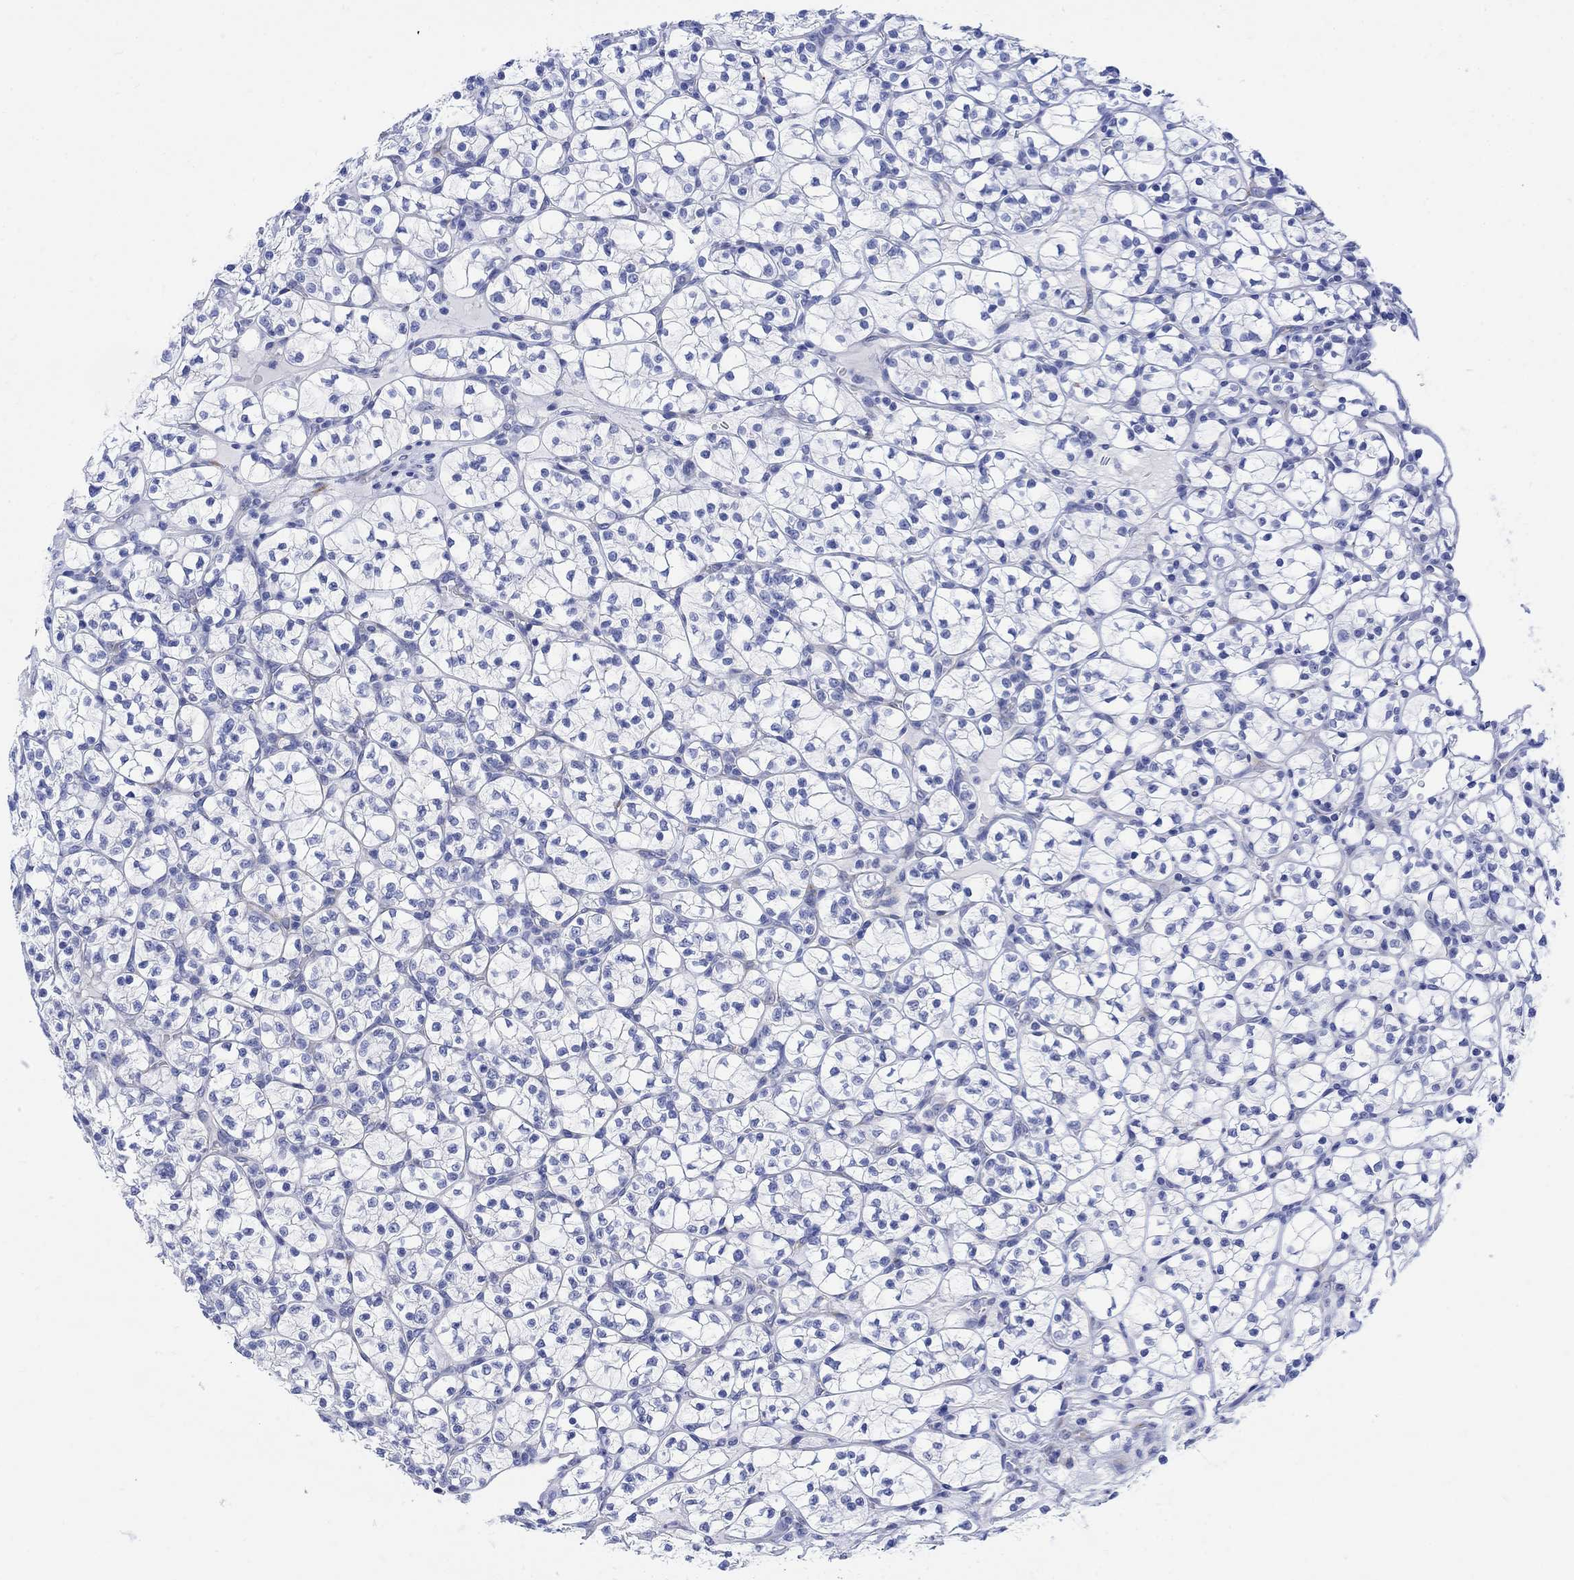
{"staining": {"intensity": "negative", "quantity": "none", "location": "none"}, "tissue": "renal cancer", "cell_type": "Tumor cells", "image_type": "cancer", "snomed": [{"axis": "morphology", "description": "Adenocarcinoma, NOS"}, {"axis": "topography", "description": "Kidney"}], "caption": "Adenocarcinoma (renal) was stained to show a protein in brown. There is no significant staining in tumor cells.", "gene": "MYL1", "patient": {"sex": "female", "age": 89}}